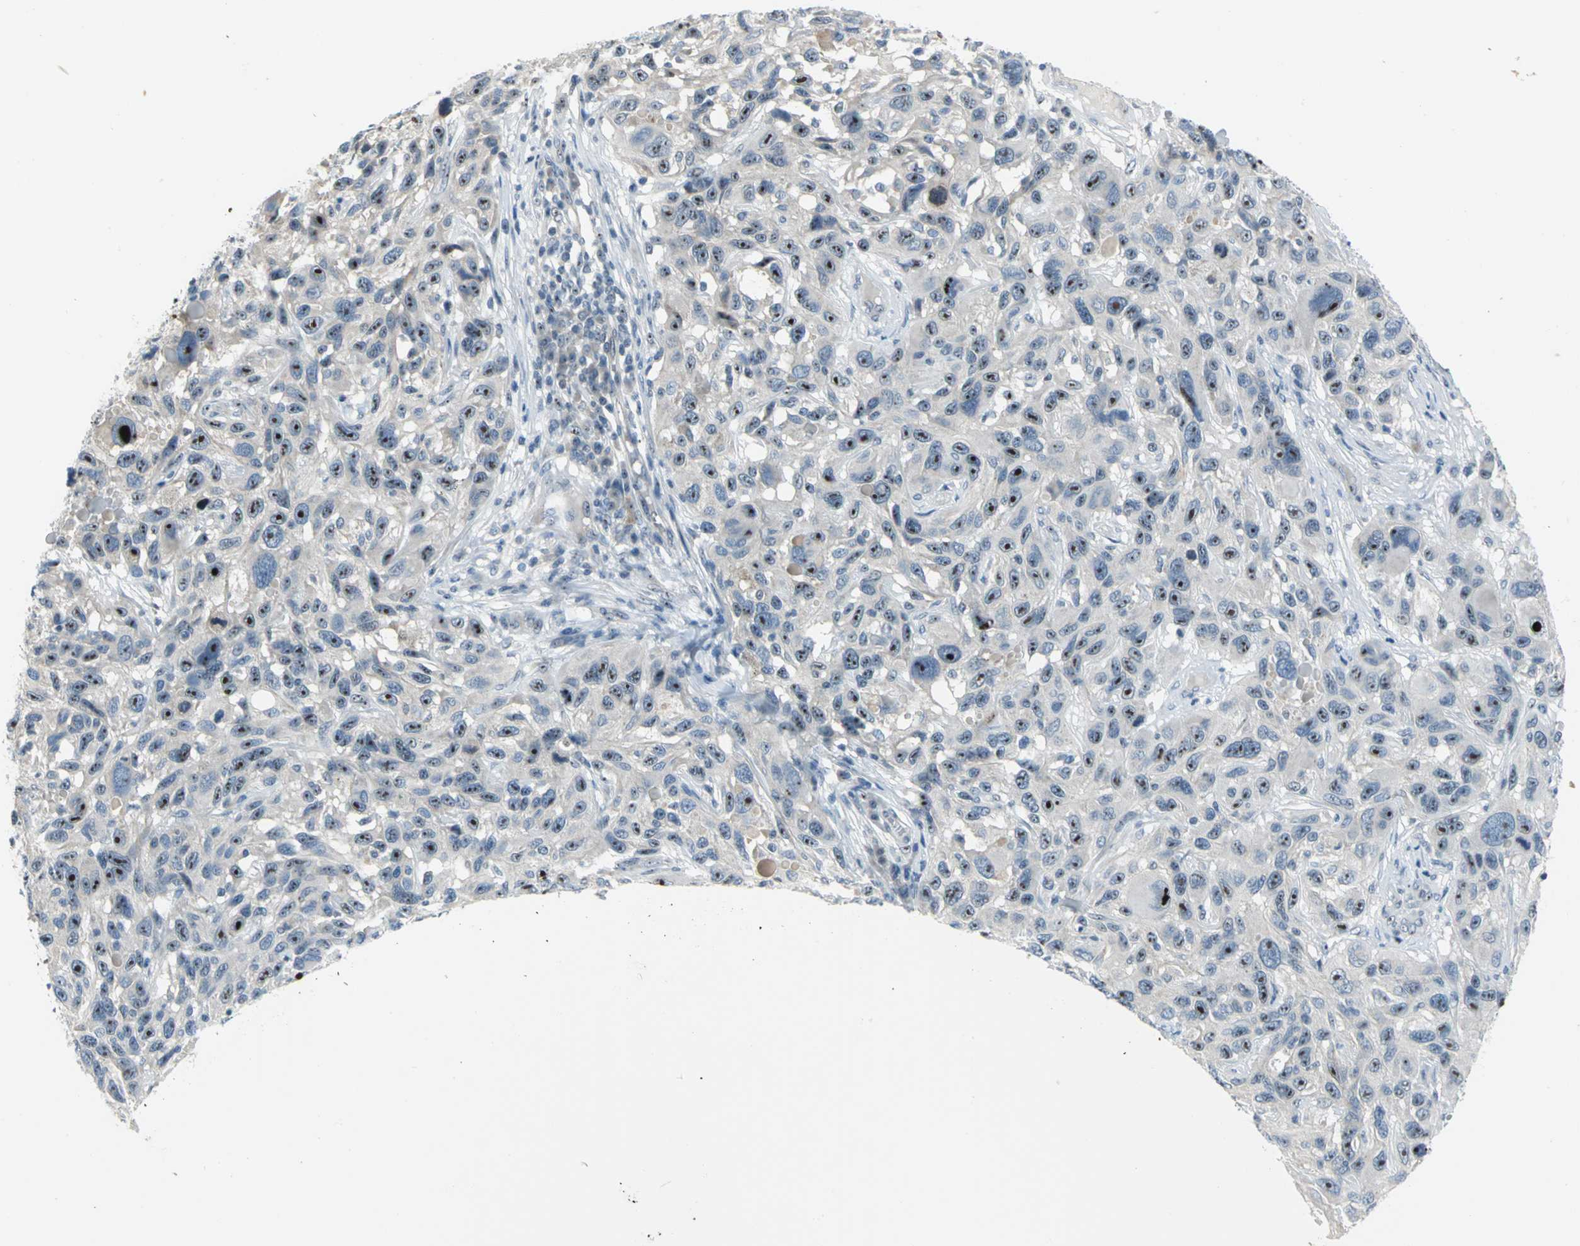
{"staining": {"intensity": "strong", "quantity": "25%-75%", "location": "nuclear"}, "tissue": "melanoma", "cell_type": "Tumor cells", "image_type": "cancer", "snomed": [{"axis": "morphology", "description": "Malignant melanoma, NOS"}, {"axis": "topography", "description": "Skin"}], "caption": "Strong nuclear protein positivity is appreciated in about 25%-75% of tumor cells in melanoma.", "gene": "MYBBP1A", "patient": {"sex": "male", "age": 53}}